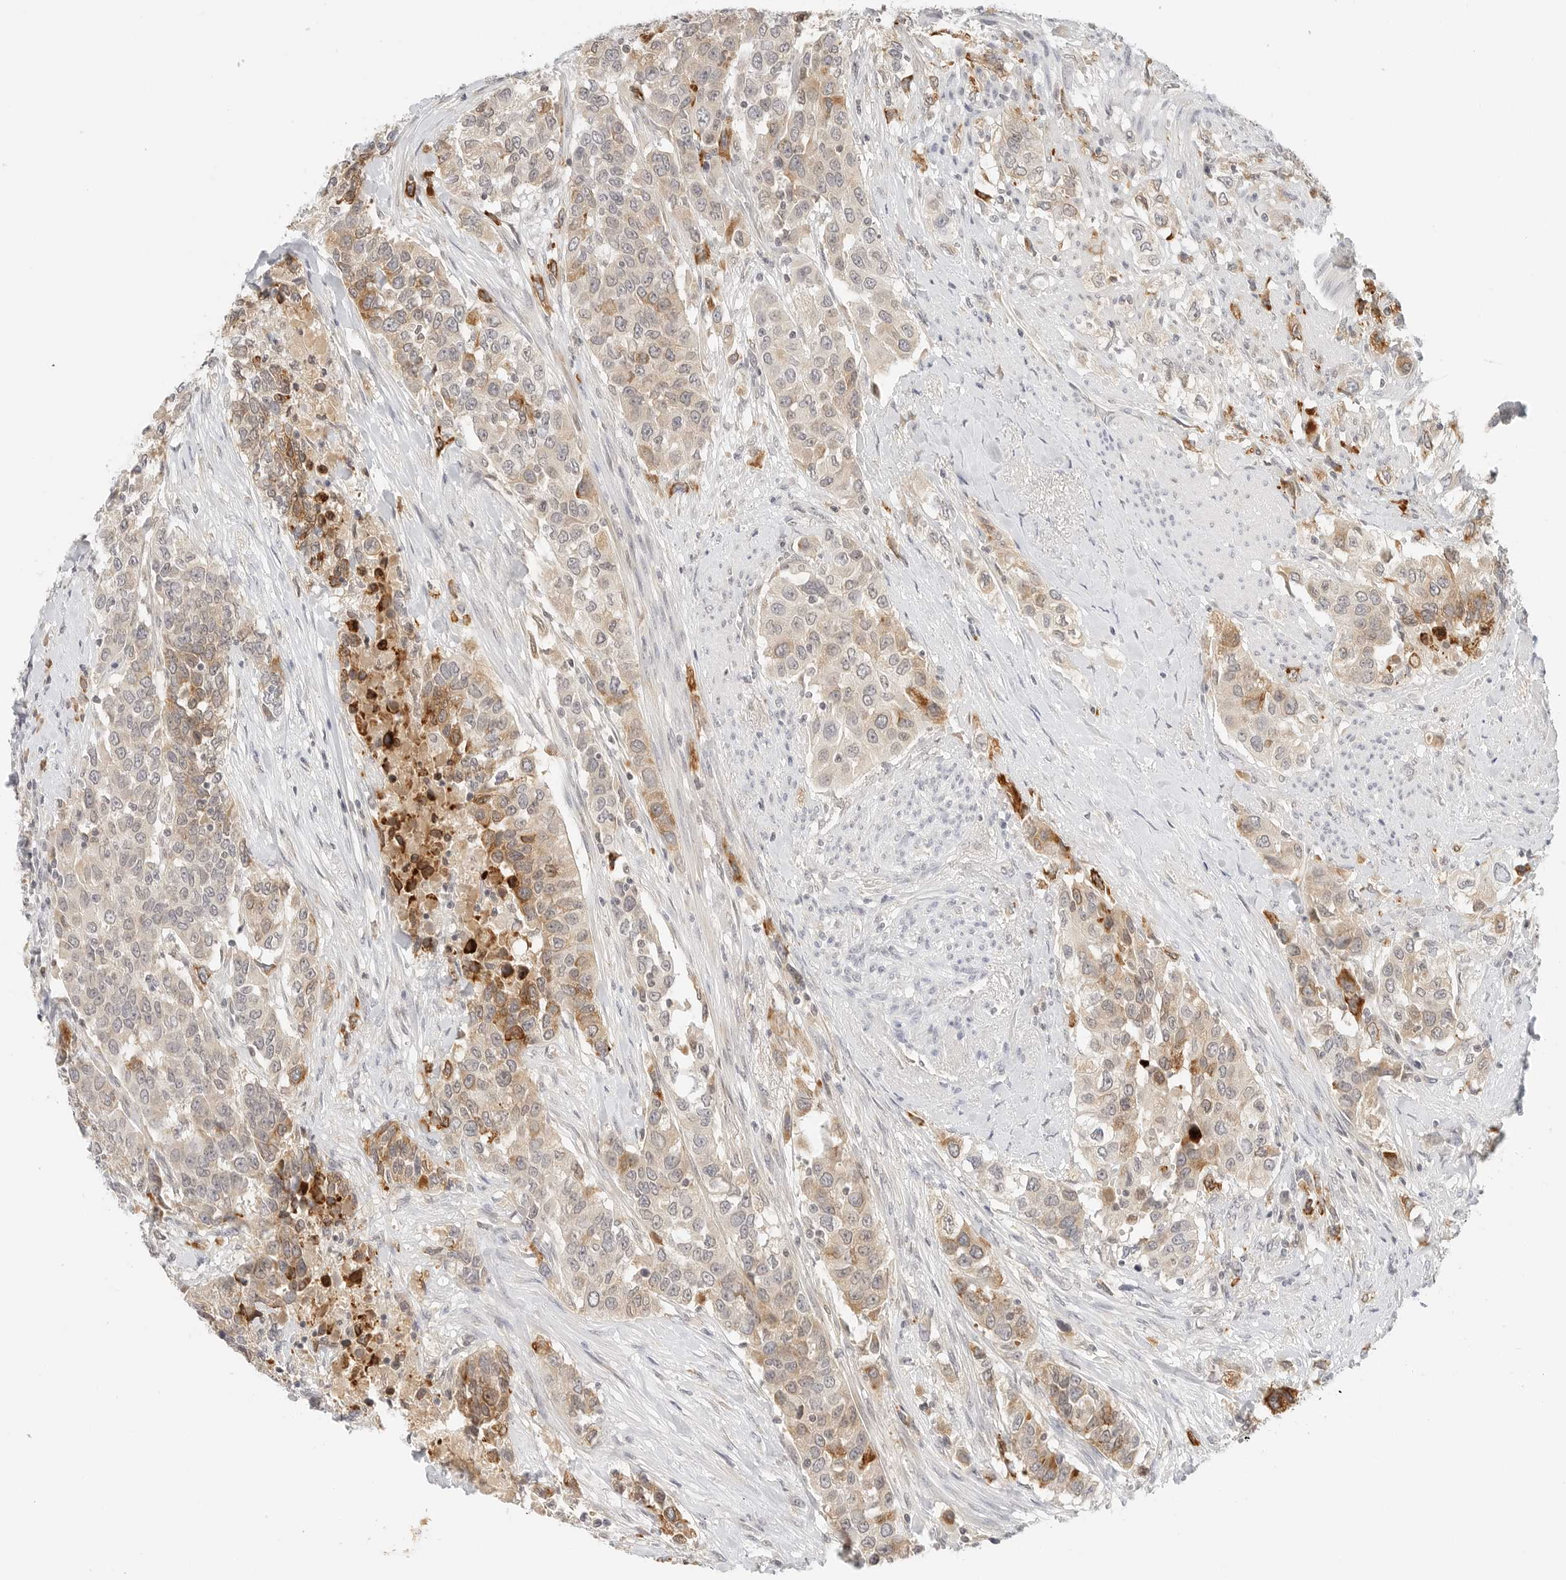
{"staining": {"intensity": "moderate", "quantity": "25%-75%", "location": "cytoplasmic/membranous"}, "tissue": "urothelial cancer", "cell_type": "Tumor cells", "image_type": "cancer", "snomed": [{"axis": "morphology", "description": "Urothelial carcinoma, High grade"}, {"axis": "topography", "description": "Urinary bladder"}], "caption": "Immunohistochemical staining of human urothelial cancer displays medium levels of moderate cytoplasmic/membranous protein expression in approximately 25%-75% of tumor cells.", "gene": "NEO1", "patient": {"sex": "female", "age": 80}}